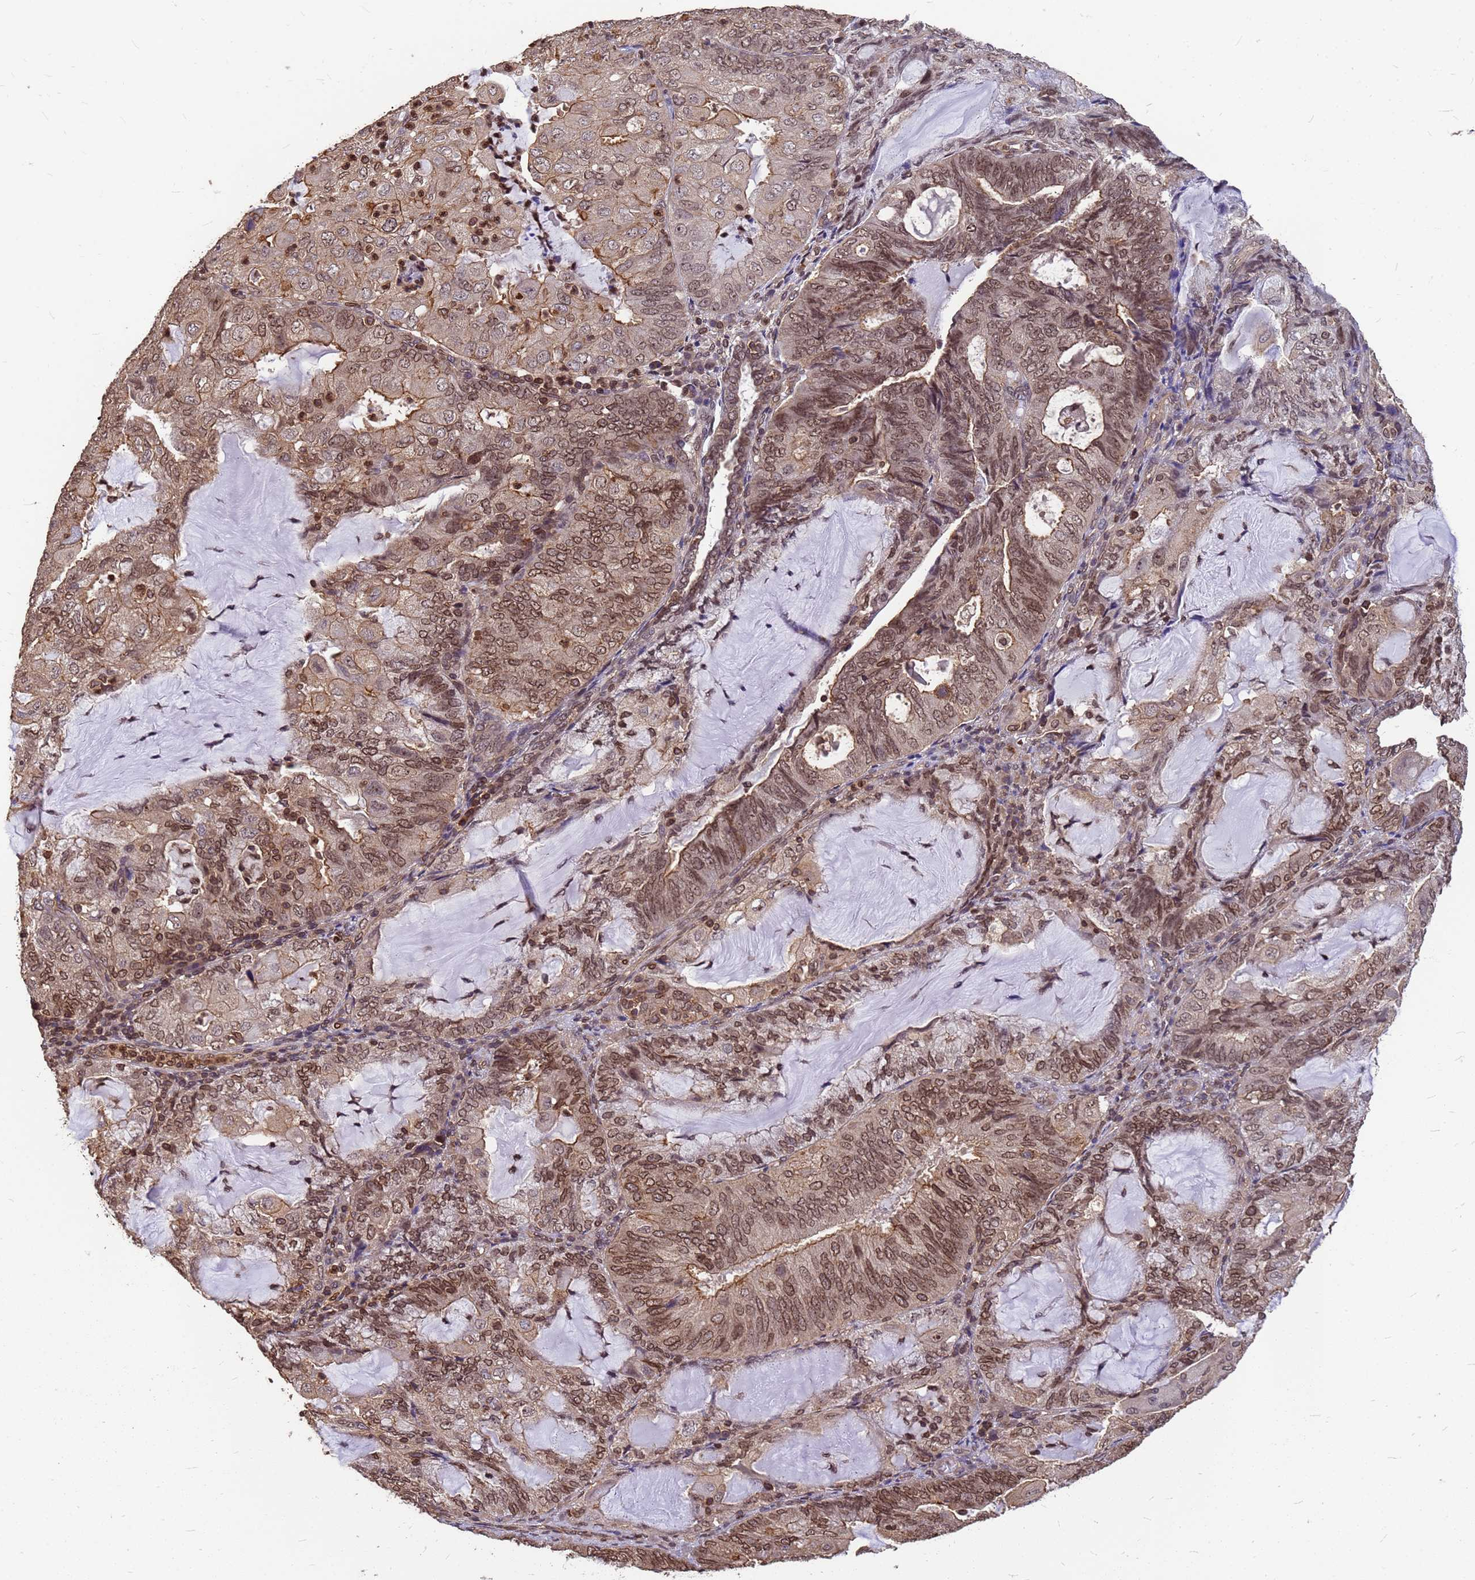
{"staining": {"intensity": "moderate", "quantity": ">75%", "location": "cytoplasmic/membranous,nuclear"}, "tissue": "endometrial cancer", "cell_type": "Tumor cells", "image_type": "cancer", "snomed": [{"axis": "morphology", "description": "Adenocarcinoma, NOS"}, {"axis": "topography", "description": "Endometrium"}], "caption": "Tumor cells show medium levels of moderate cytoplasmic/membranous and nuclear positivity in approximately >75% of cells in human adenocarcinoma (endometrial). Using DAB (brown) and hematoxylin (blue) stains, captured at high magnification using brightfield microscopy.", "gene": "C1orf35", "patient": {"sex": "female", "age": 81}}